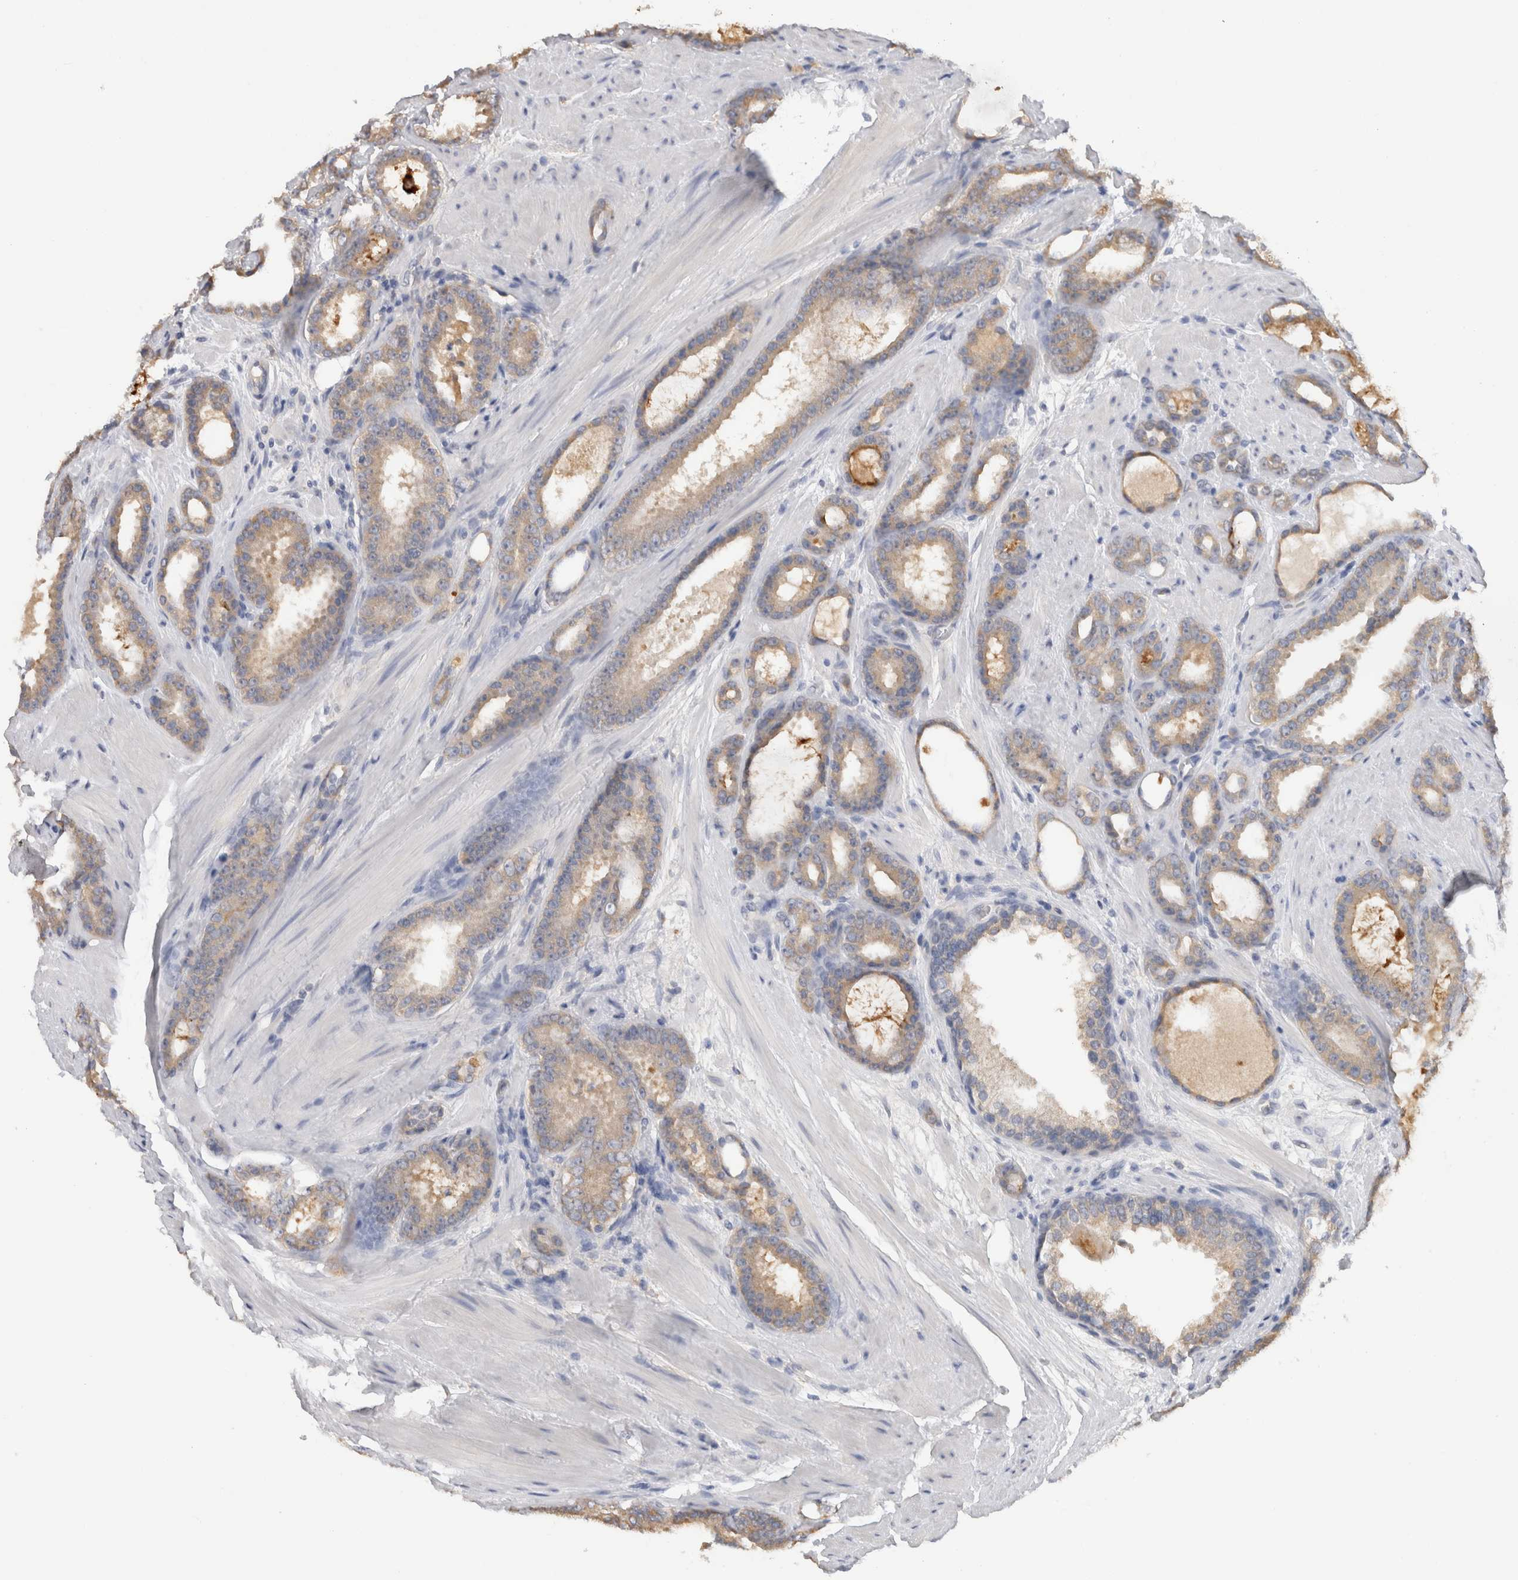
{"staining": {"intensity": "weak", "quantity": "25%-75%", "location": "cytoplasmic/membranous"}, "tissue": "prostate cancer", "cell_type": "Tumor cells", "image_type": "cancer", "snomed": [{"axis": "morphology", "description": "Adenocarcinoma, High grade"}, {"axis": "topography", "description": "Prostate"}], "caption": "This histopathology image shows immunohistochemistry (IHC) staining of prostate cancer, with low weak cytoplasmic/membranous staining in approximately 25%-75% of tumor cells.", "gene": "GAS1", "patient": {"sex": "male", "age": 60}}